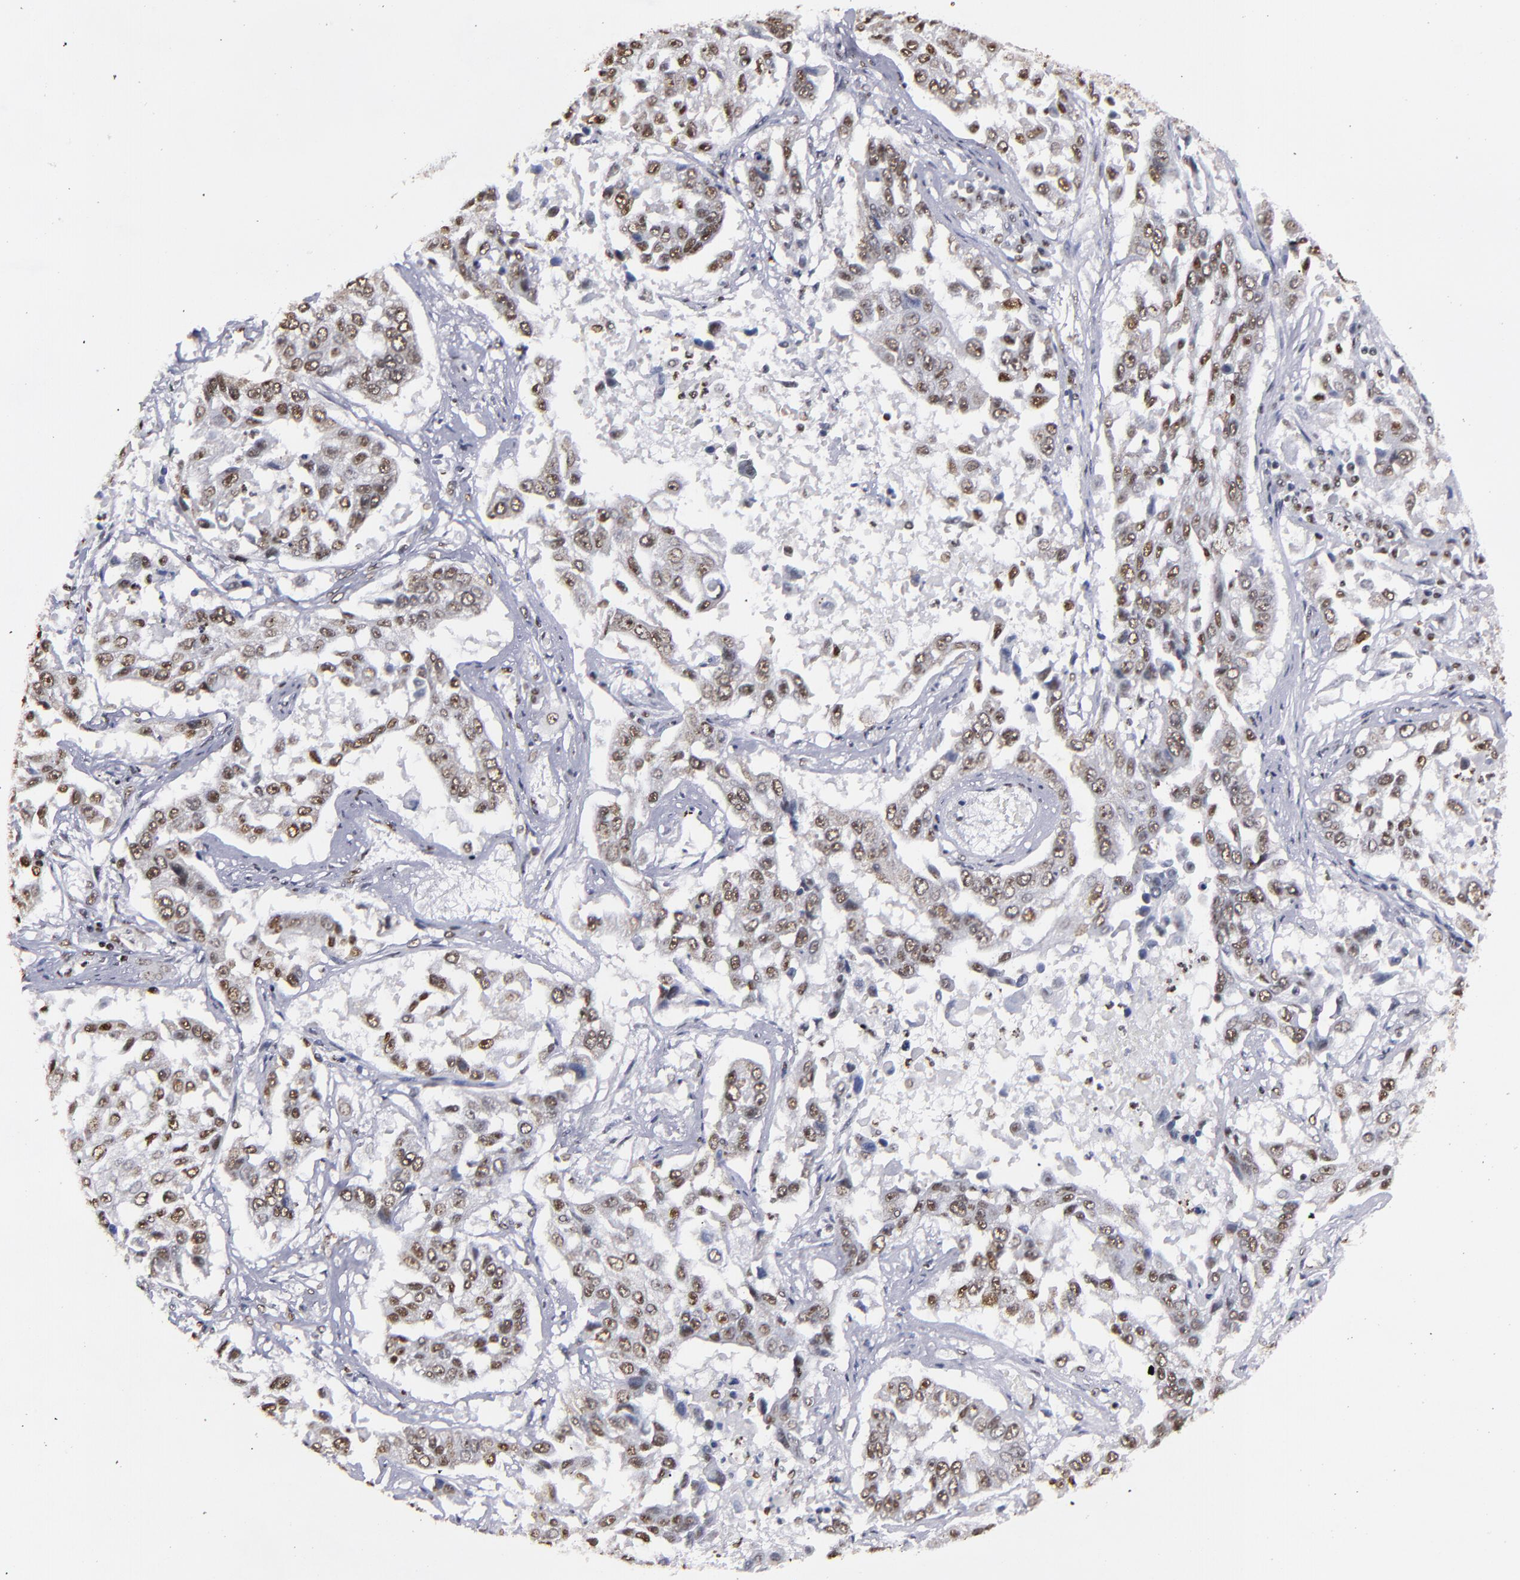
{"staining": {"intensity": "weak", "quantity": "25%-75%", "location": "nuclear"}, "tissue": "lung cancer", "cell_type": "Tumor cells", "image_type": "cancer", "snomed": [{"axis": "morphology", "description": "Squamous cell carcinoma, NOS"}, {"axis": "topography", "description": "Lung"}], "caption": "Immunohistochemical staining of lung cancer displays low levels of weak nuclear positivity in about 25%-75% of tumor cells.", "gene": "HNRNPA2B1", "patient": {"sex": "male", "age": 71}}